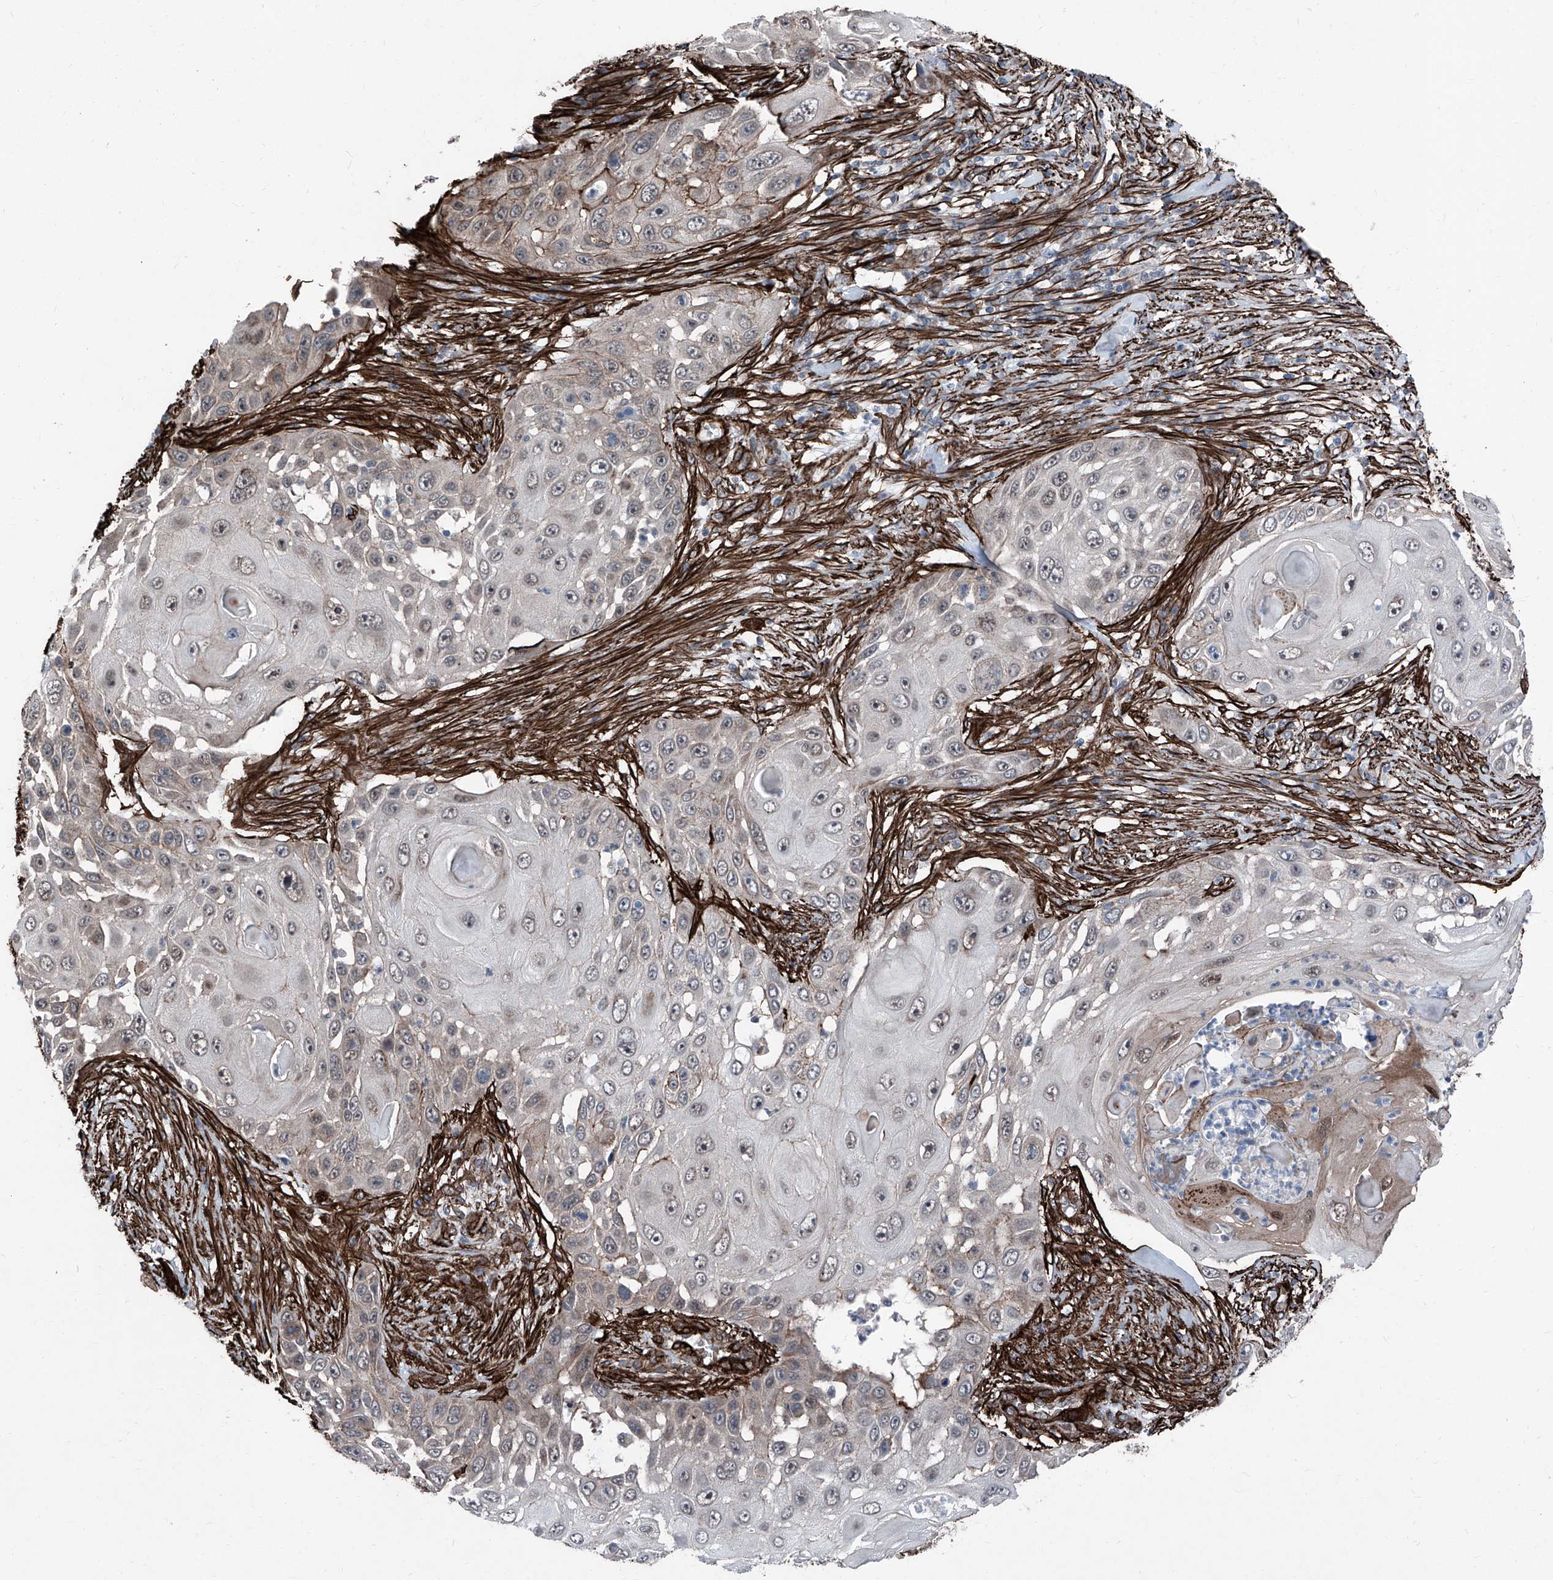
{"staining": {"intensity": "weak", "quantity": "<25%", "location": "nuclear"}, "tissue": "skin cancer", "cell_type": "Tumor cells", "image_type": "cancer", "snomed": [{"axis": "morphology", "description": "Squamous cell carcinoma, NOS"}, {"axis": "topography", "description": "Skin"}], "caption": "Skin cancer stained for a protein using IHC shows no expression tumor cells.", "gene": "COA7", "patient": {"sex": "female", "age": 44}}